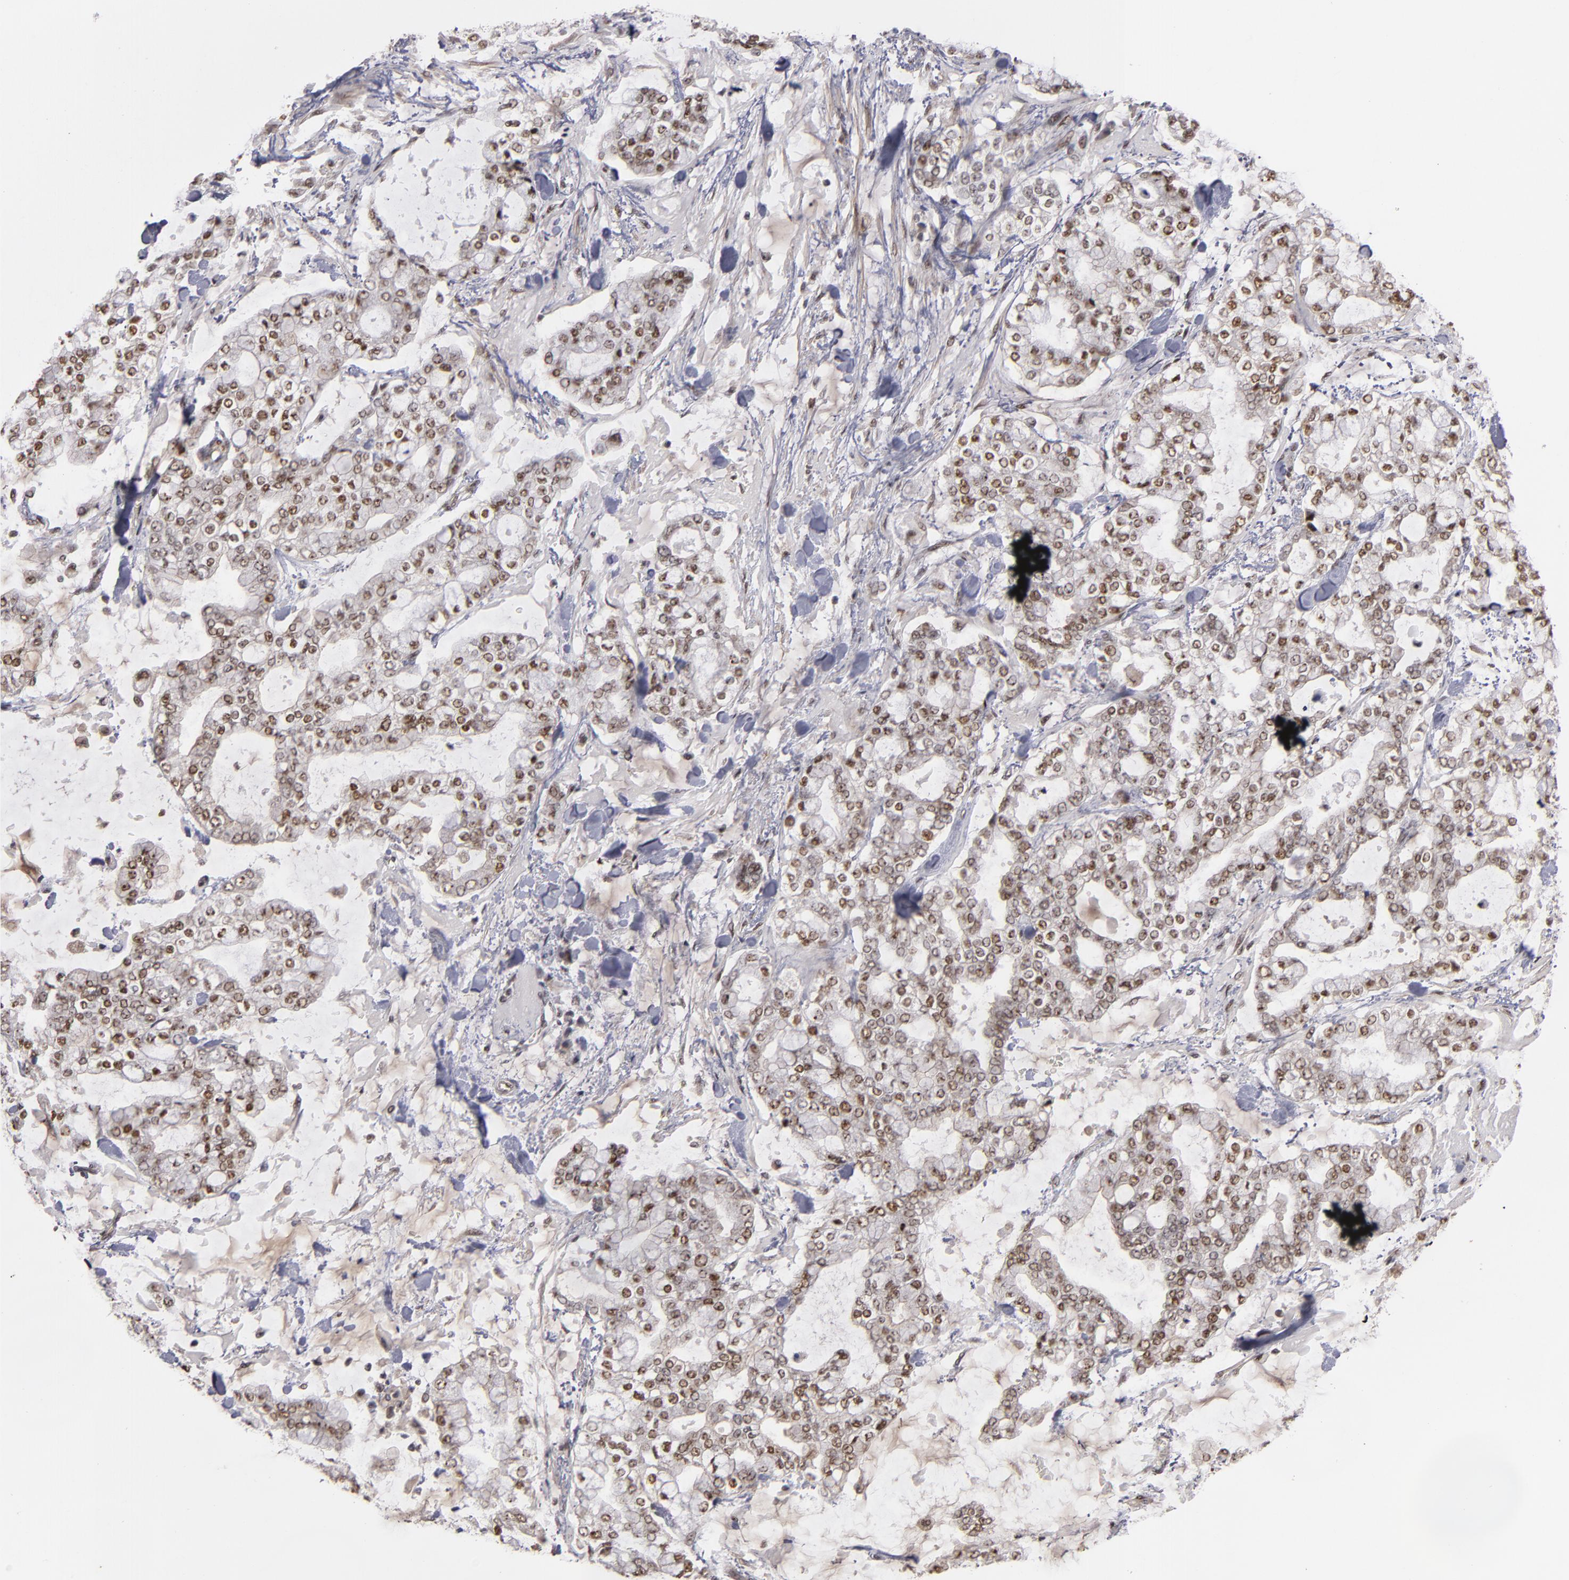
{"staining": {"intensity": "weak", "quantity": "25%-75%", "location": "nuclear"}, "tissue": "stomach cancer", "cell_type": "Tumor cells", "image_type": "cancer", "snomed": [{"axis": "morphology", "description": "Normal tissue, NOS"}, {"axis": "morphology", "description": "Adenocarcinoma, NOS"}, {"axis": "topography", "description": "Stomach, upper"}, {"axis": "topography", "description": "Stomach"}], "caption": "This is a micrograph of immunohistochemistry staining of adenocarcinoma (stomach), which shows weak expression in the nuclear of tumor cells.", "gene": "ZNF234", "patient": {"sex": "male", "age": 76}}